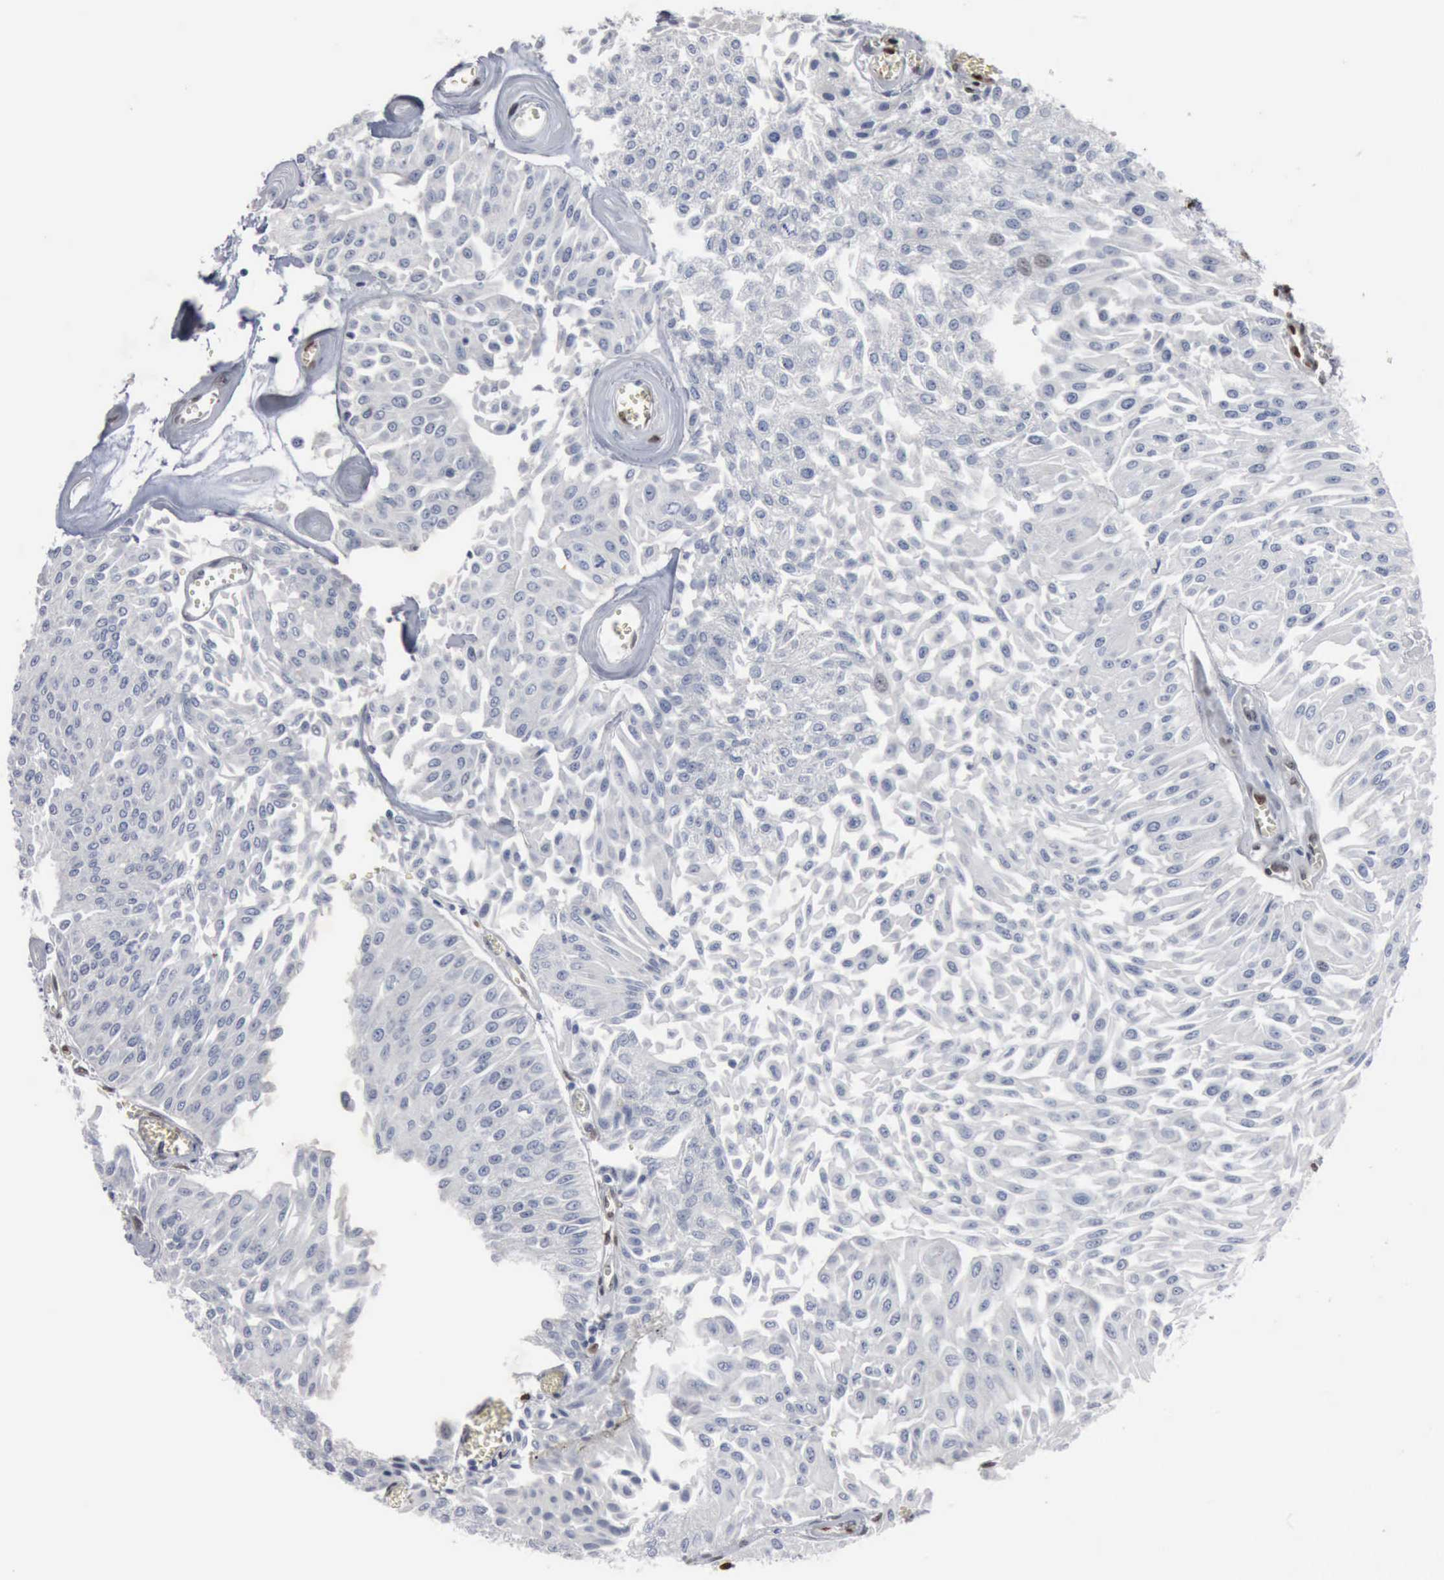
{"staining": {"intensity": "negative", "quantity": "none", "location": "none"}, "tissue": "urothelial cancer", "cell_type": "Tumor cells", "image_type": "cancer", "snomed": [{"axis": "morphology", "description": "Urothelial carcinoma, Low grade"}, {"axis": "topography", "description": "Urinary bladder"}], "caption": "DAB (3,3'-diaminobenzidine) immunohistochemical staining of human urothelial cancer displays no significant positivity in tumor cells.", "gene": "FGF2", "patient": {"sex": "male", "age": 86}}